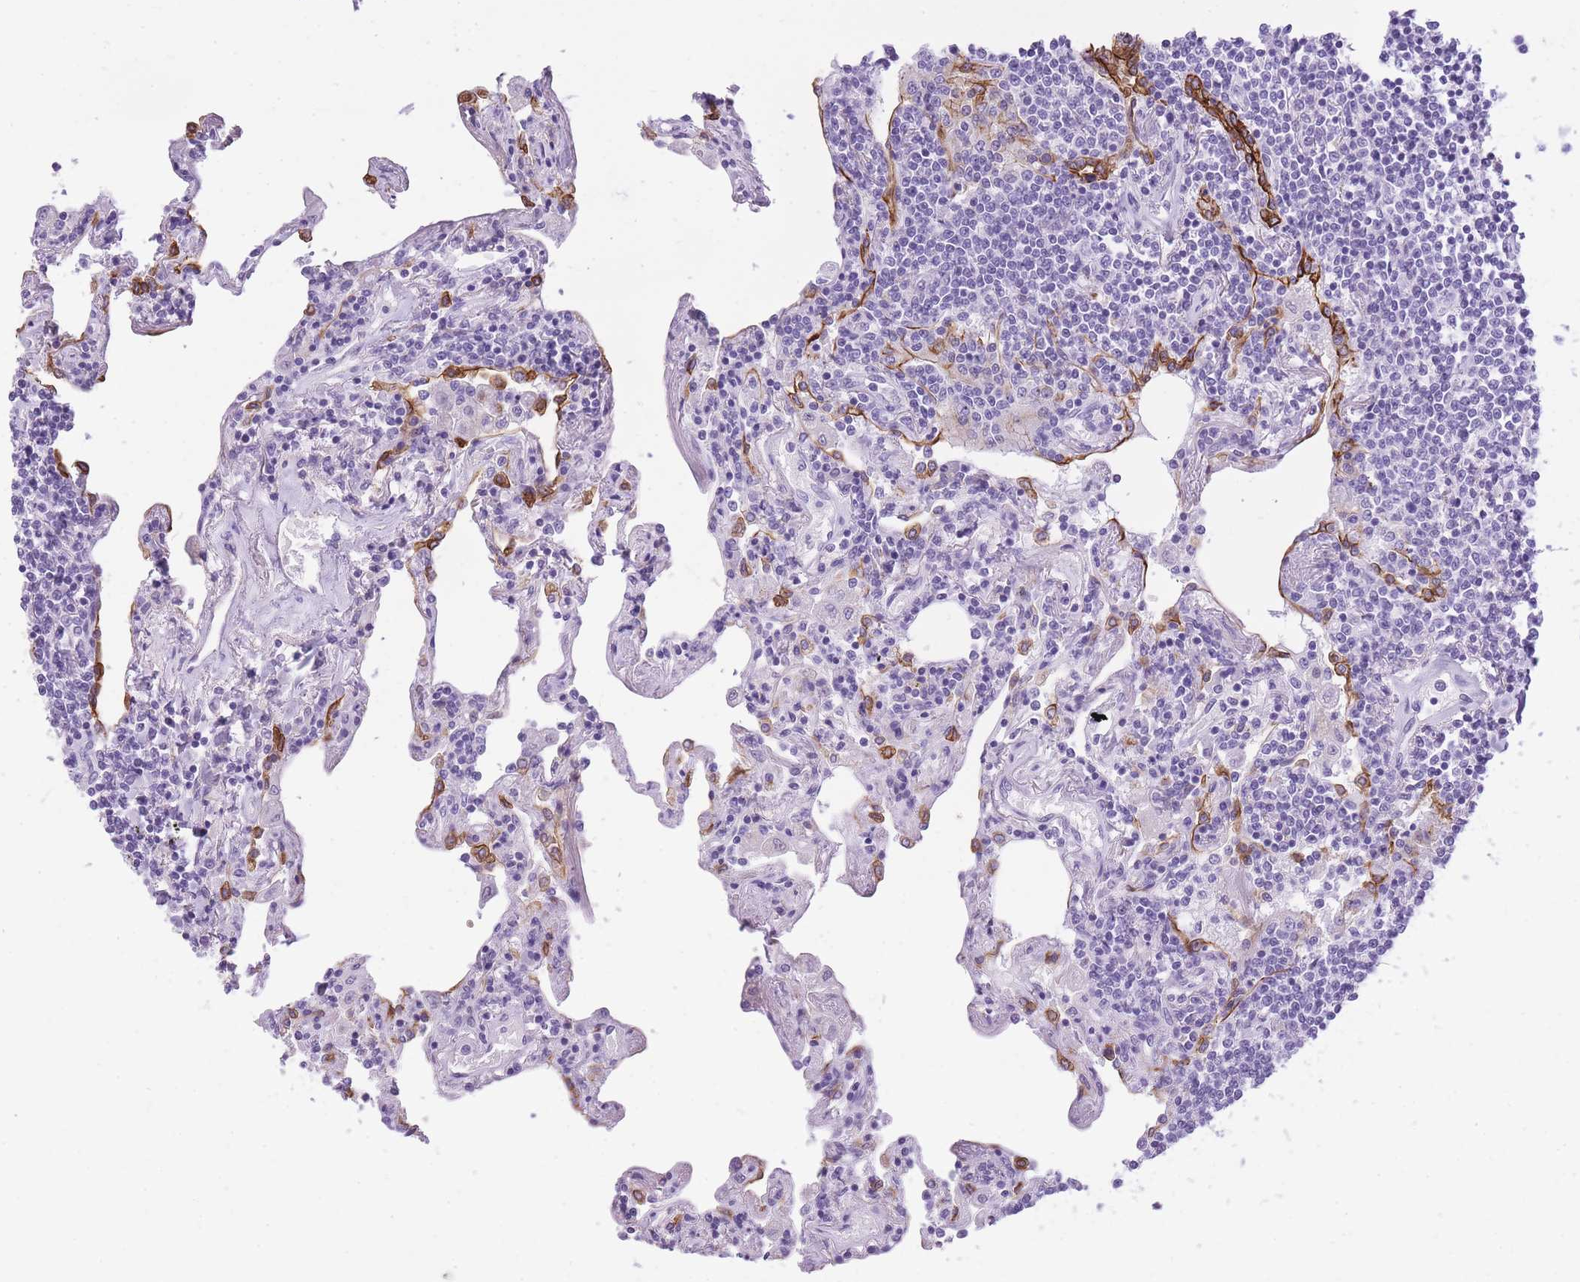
{"staining": {"intensity": "negative", "quantity": "none", "location": "none"}, "tissue": "lymphoma", "cell_type": "Tumor cells", "image_type": "cancer", "snomed": [{"axis": "morphology", "description": "Malignant lymphoma, non-Hodgkin's type, Low grade"}, {"axis": "topography", "description": "Lung"}], "caption": "An immunohistochemistry (IHC) histopathology image of lymphoma is shown. There is no staining in tumor cells of lymphoma.", "gene": "RADX", "patient": {"sex": "female", "age": 71}}